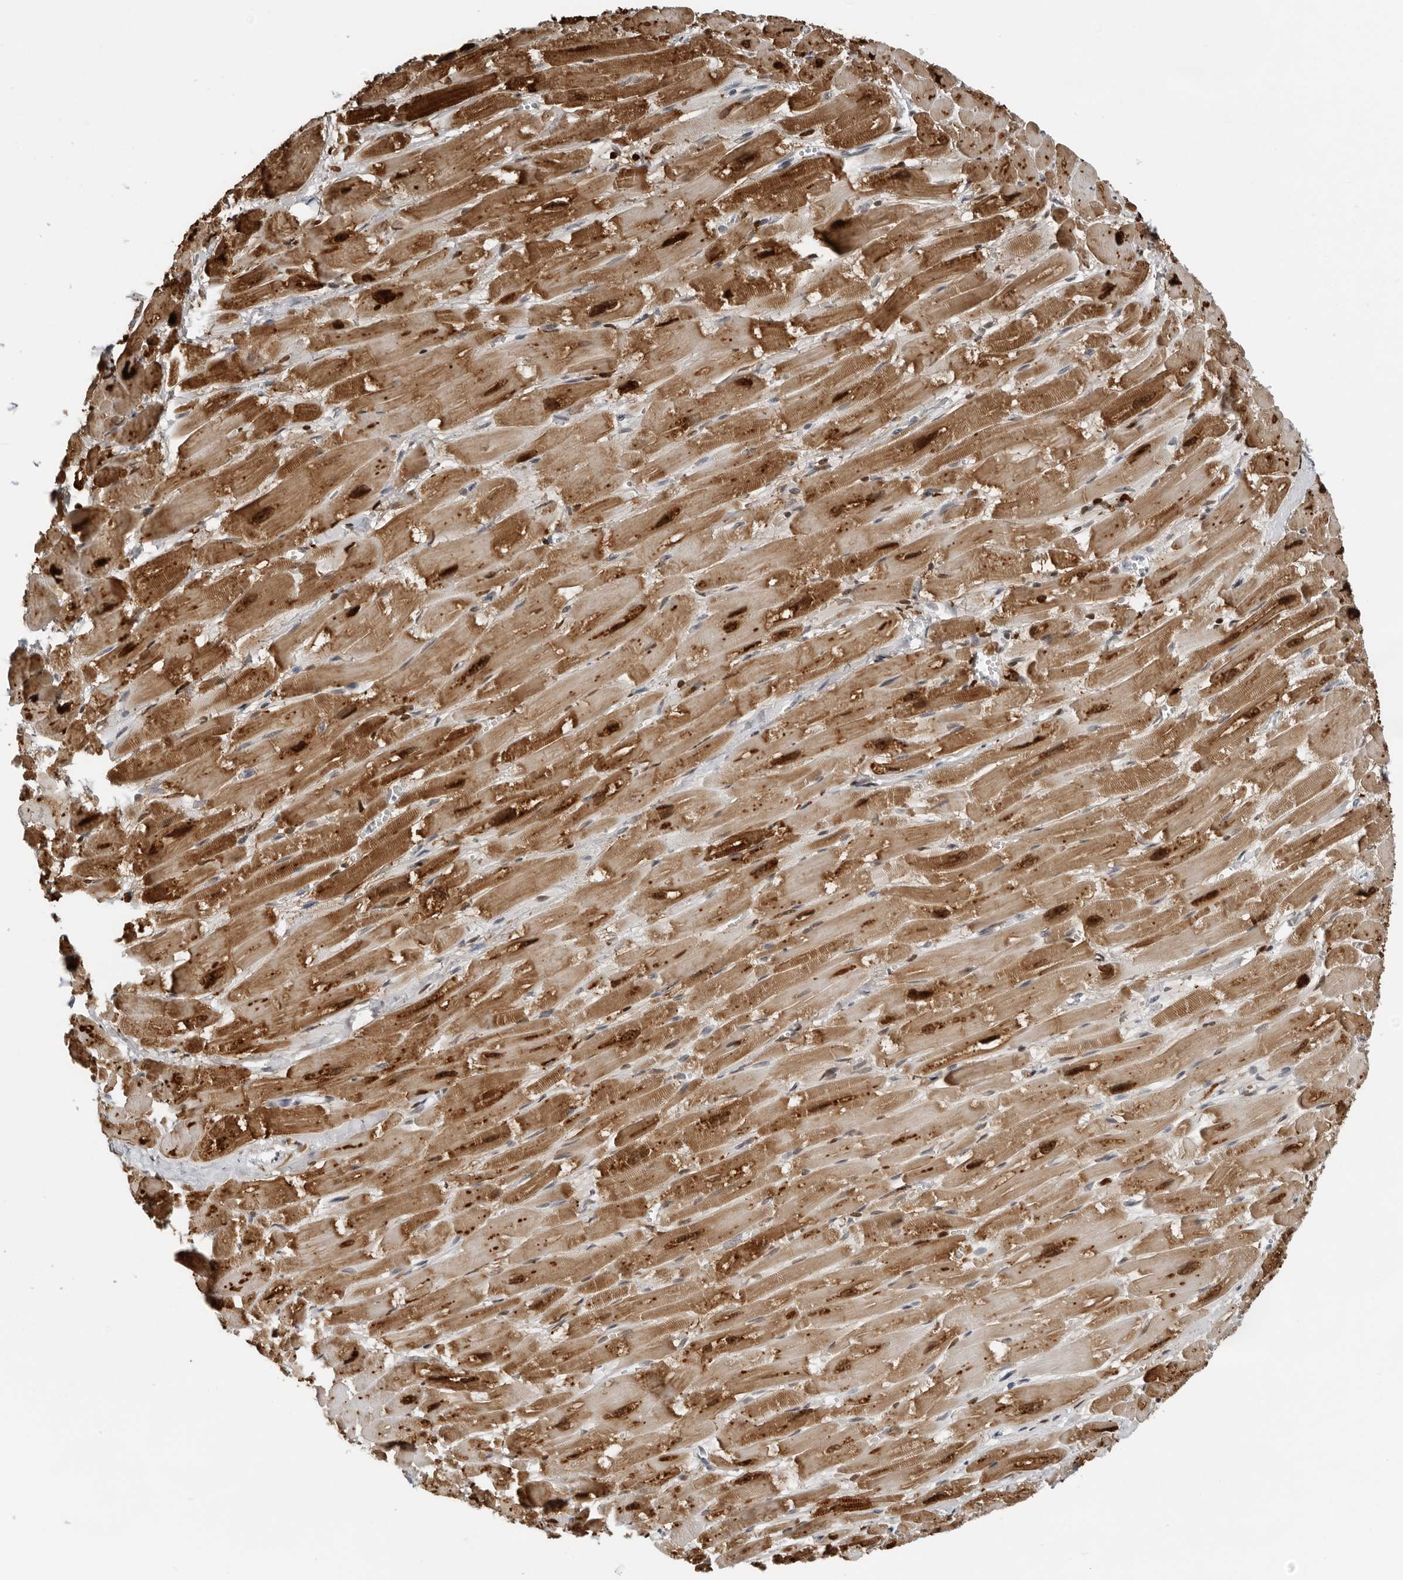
{"staining": {"intensity": "strong", "quantity": ">75%", "location": "cytoplasmic/membranous"}, "tissue": "heart muscle", "cell_type": "Cardiomyocytes", "image_type": "normal", "snomed": [{"axis": "morphology", "description": "Normal tissue, NOS"}, {"axis": "topography", "description": "Heart"}], "caption": "Immunohistochemical staining of unremarkable heart muscle exhibits >75% levels of strong cytoplasmic/membranous protein staining in about >75% of cardiomyocytes.", "gene": "PPP1R42", "patient": {"sex": "male", "age": 54}}